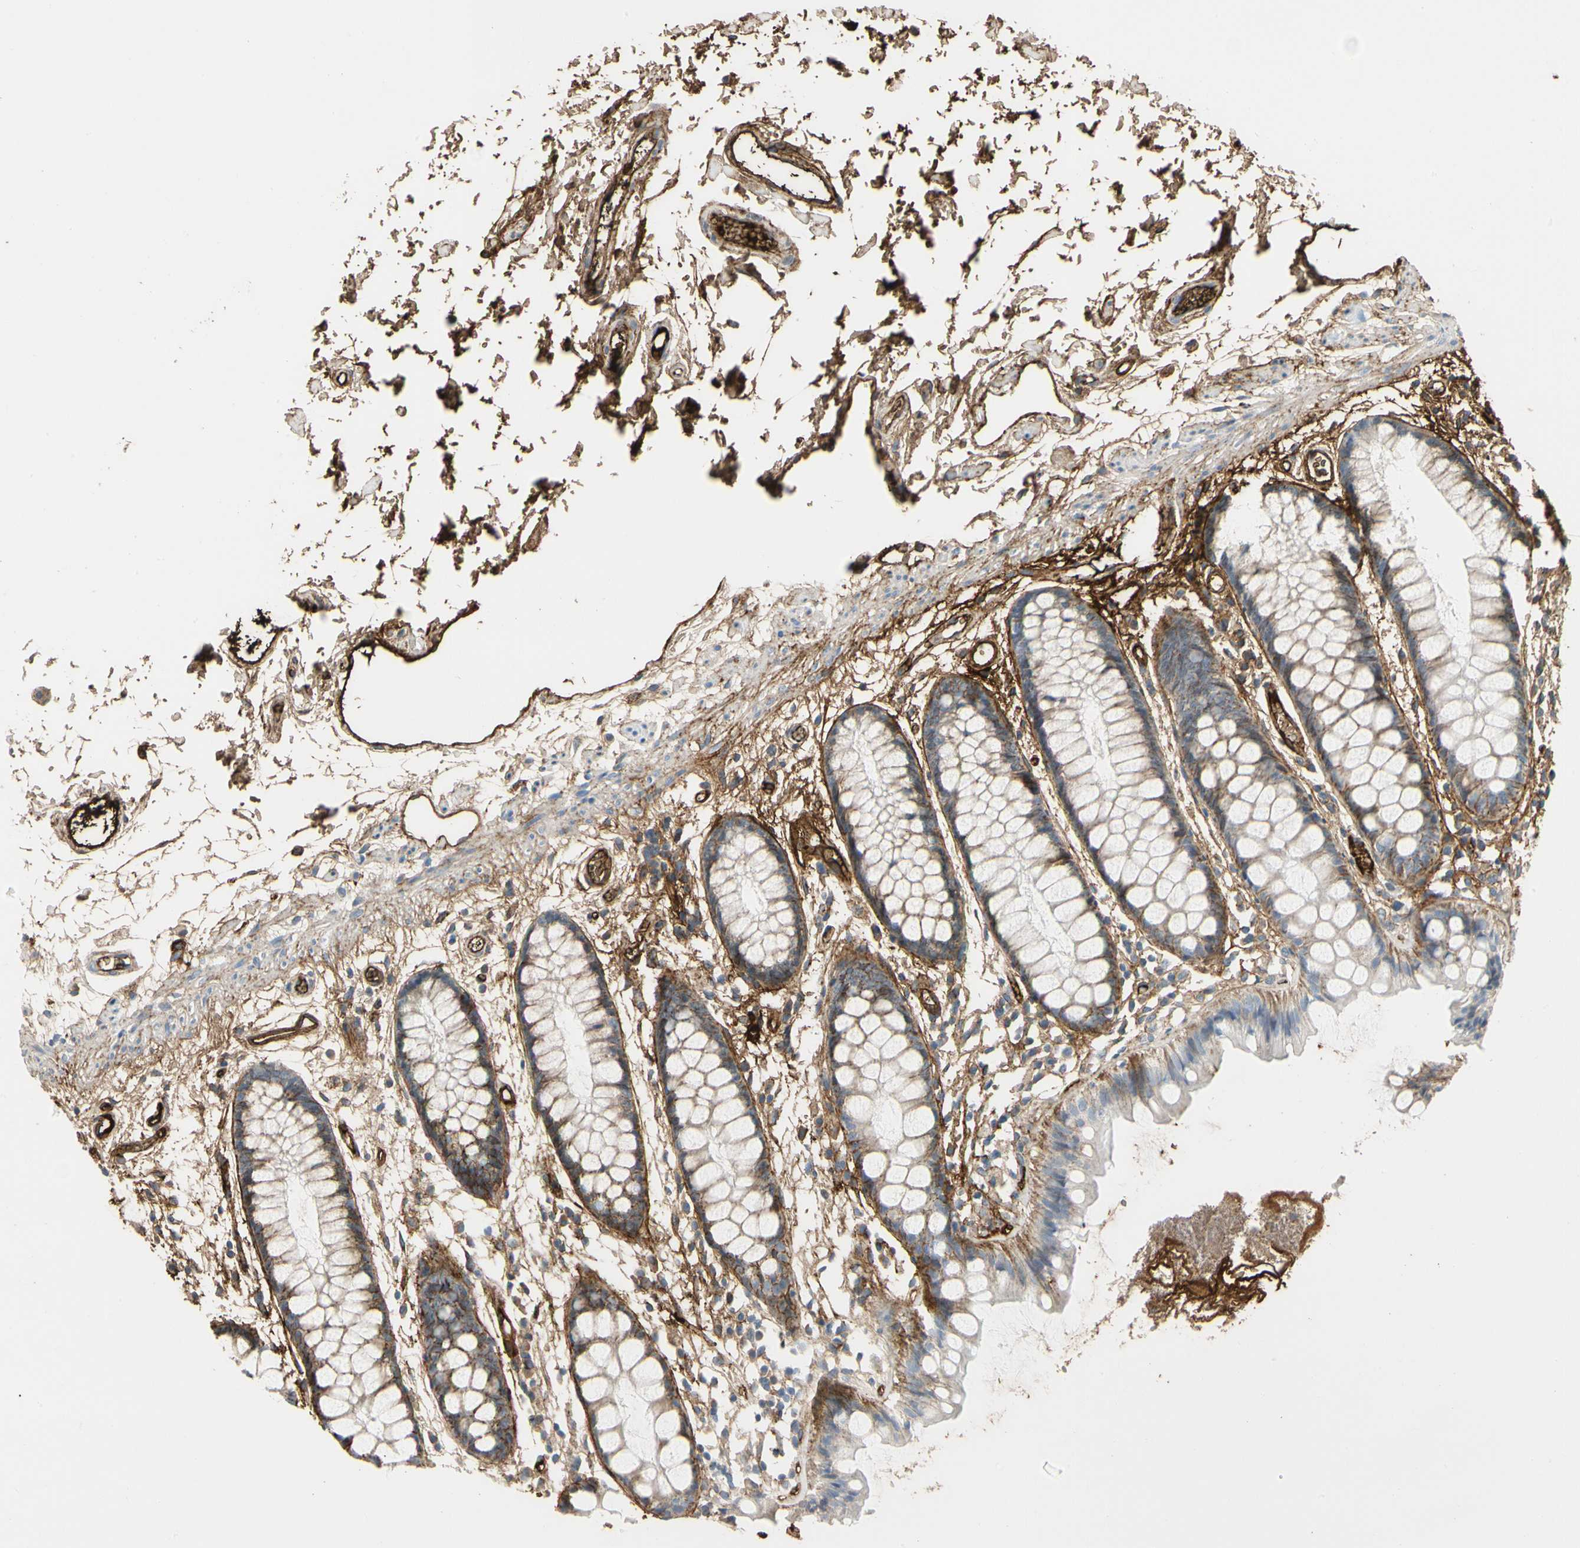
{"staining": {"intensity": "strong", "quantity": "25%-75%", "location": "cytoplasmic/membranous"}, "tissue": "rectum", "cell_type": "Glandular cells", "image_type": "normal", "snomed": [{"axis": "morphology", "description": "Normal tissue, NOS"}, {"axis": "topography", "description": "Rectum"}], "caption": "This image reveals immunohistochemistry (IHC) staining of benign rectum, with high strong cytoplasmic/membranous positivity in approximately 25%-75% of glandular cells.", "gene": "FGB", "patient": {"sex": "female", "age": 66}}